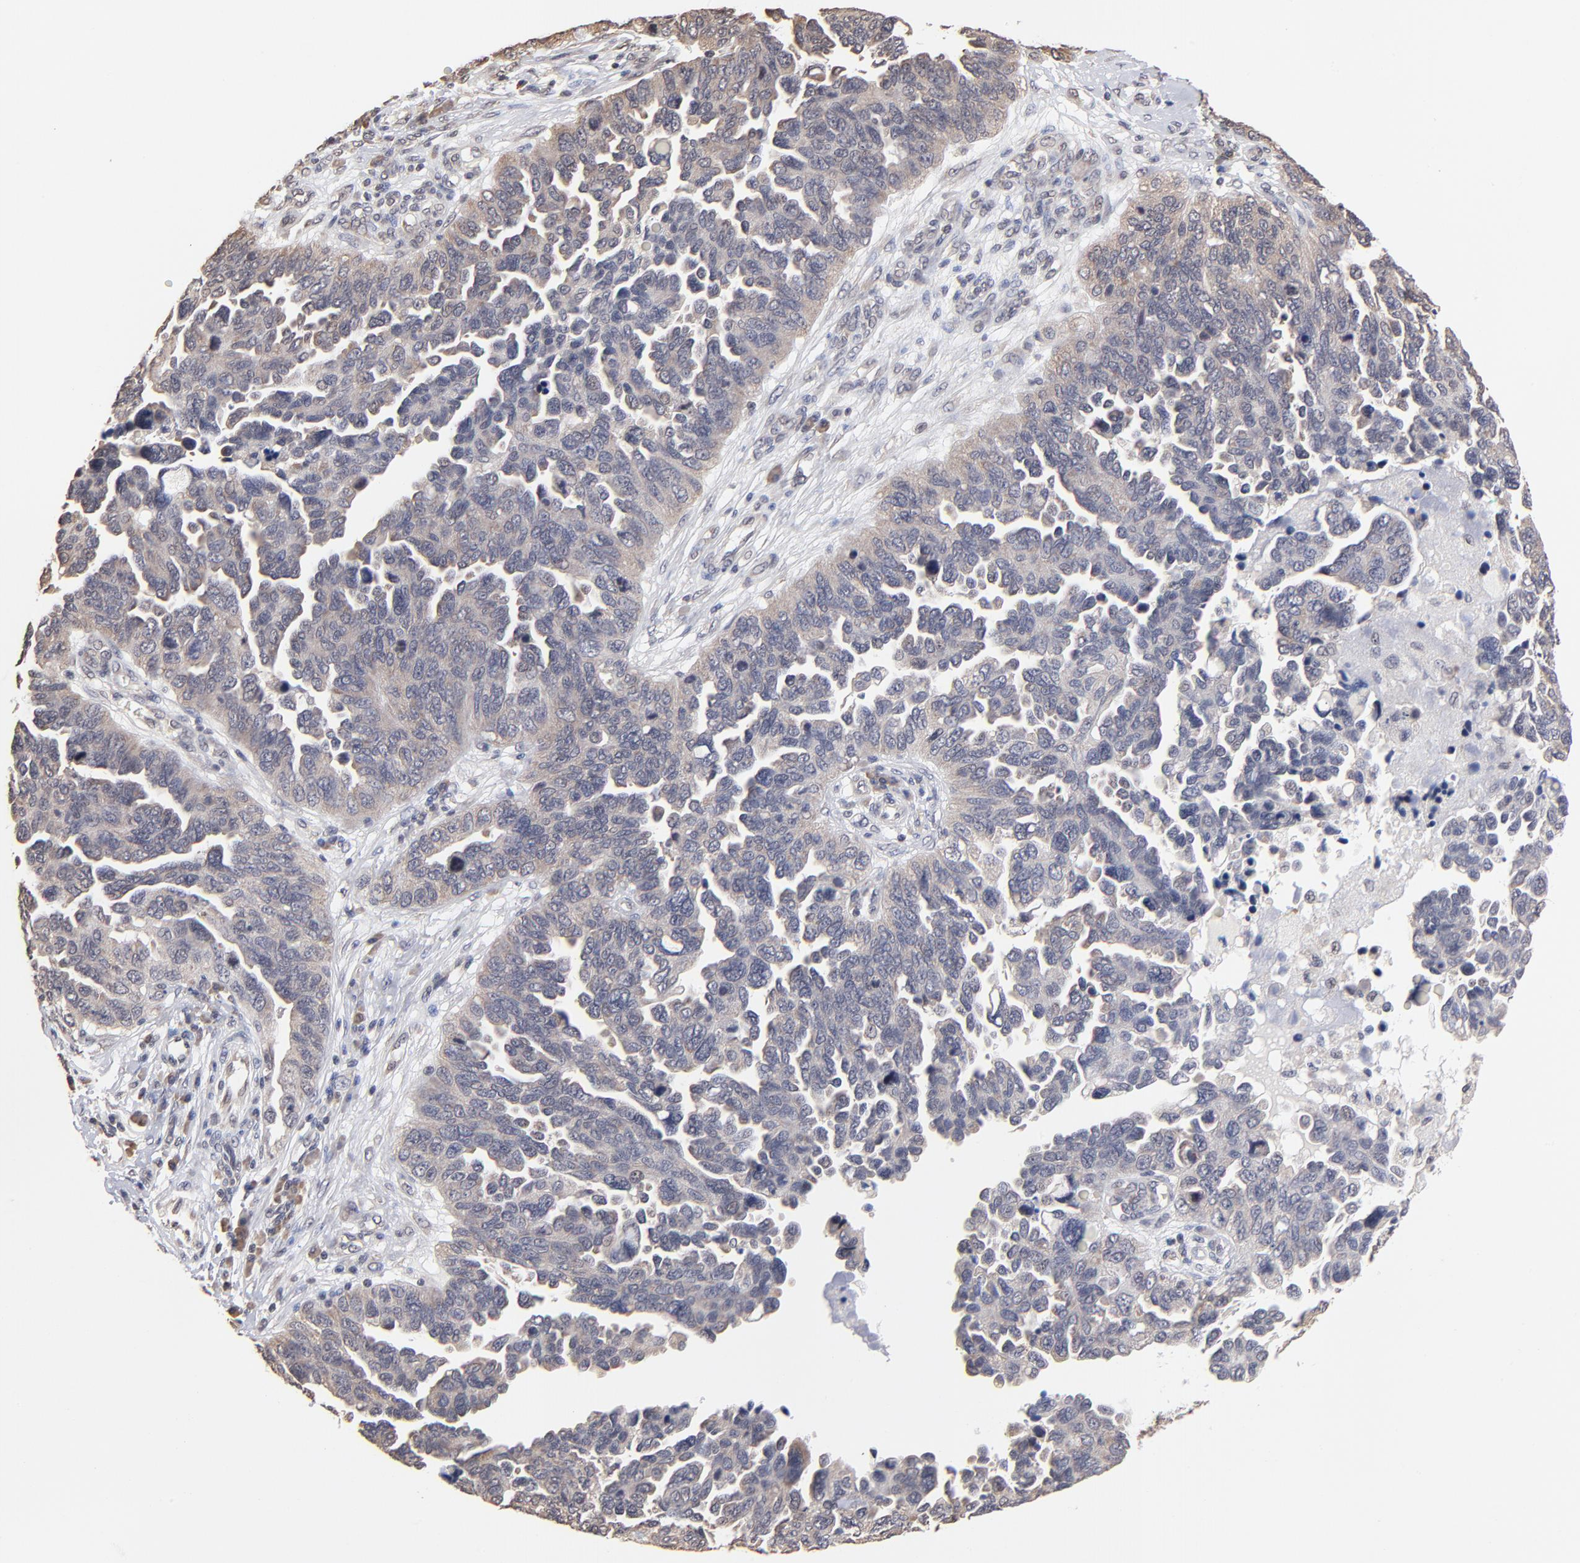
{"staining": {"intensity": "weak", "quantity": ">75%", "location": "cytoplasmic/membranous"}, "tissue": "ovarian cancer", "cell_type": "Tumor cells", "image_type": "cancer", "snomed": [{"axis": "morphology", "description": "Cystadenocarcinoma, serous, NOS"}, {"axis": "topography", "description": "Ovary"}], "caption": "Immunohistochemistry (IHC) image of human ovarian serous cystadenocarcinoma stained for a protein (brown), which displays low levels of weak cytoplasmic/membranous expression in approximately >75% of tumor cells.", "gene": "BRPF1", "patient": {"sex": "female", "age": 64}}